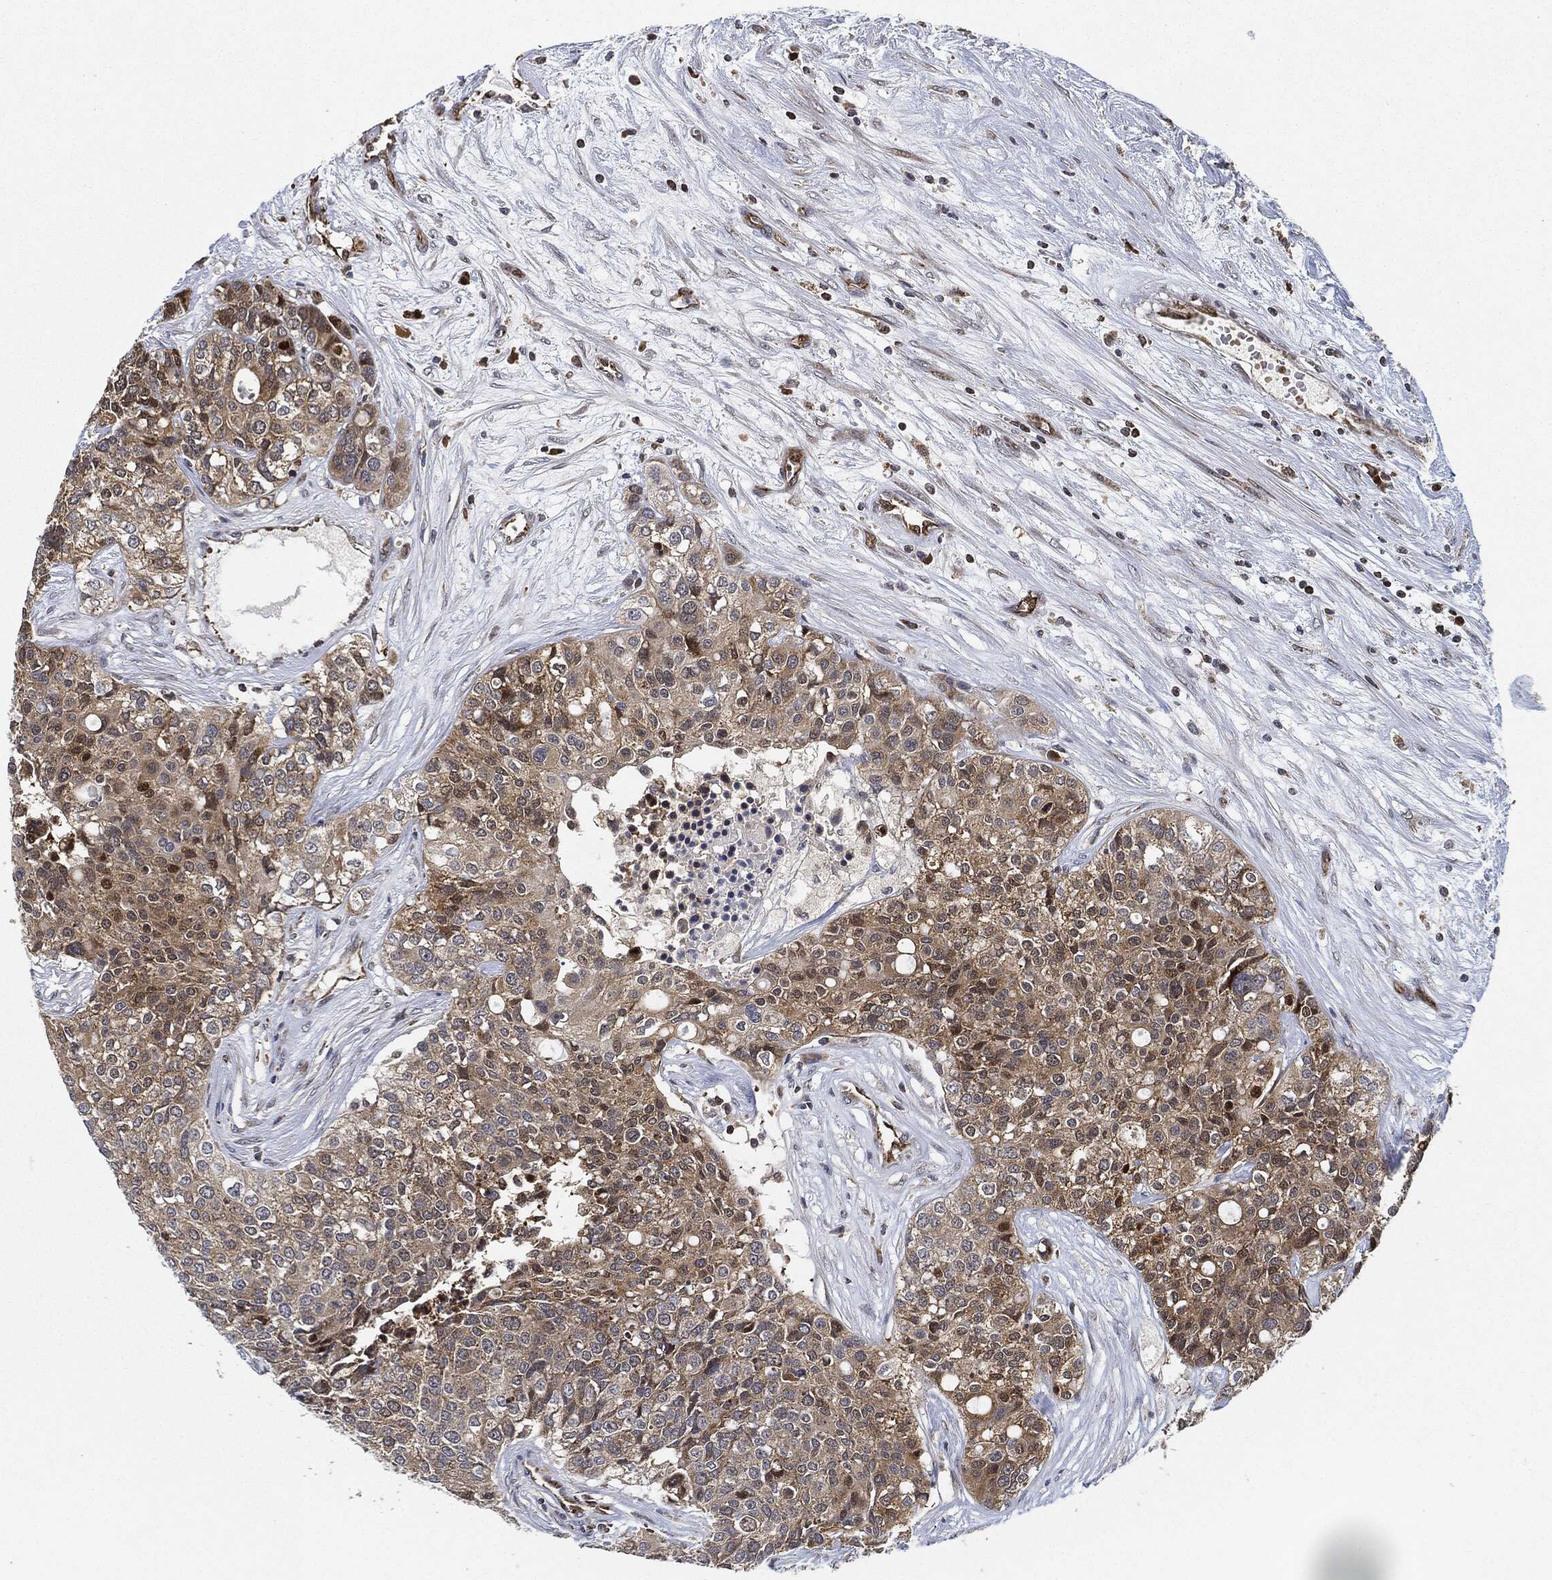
{"staining": {"intensity": "weak", "quantity": "25%-75%", "location": "cytoplasmic/membranous"}, "tissue": "carcinoid", "cell_type": "Tumor cells", "image_type": "cancer", "snomed": [{"axis": "morphology", "description": "Carcinoid, malignant, NOS"}, {"axis": "topography", "description": "Colon"}], "caption": "Immunohistochemical staining of carcinoid shows low levels of weak cytoplasmic/membranous protein positivity in about 25%-75% of tumor cells.", "gene": "RNASEL", "patient": {"sex": "male", "age": 81}}